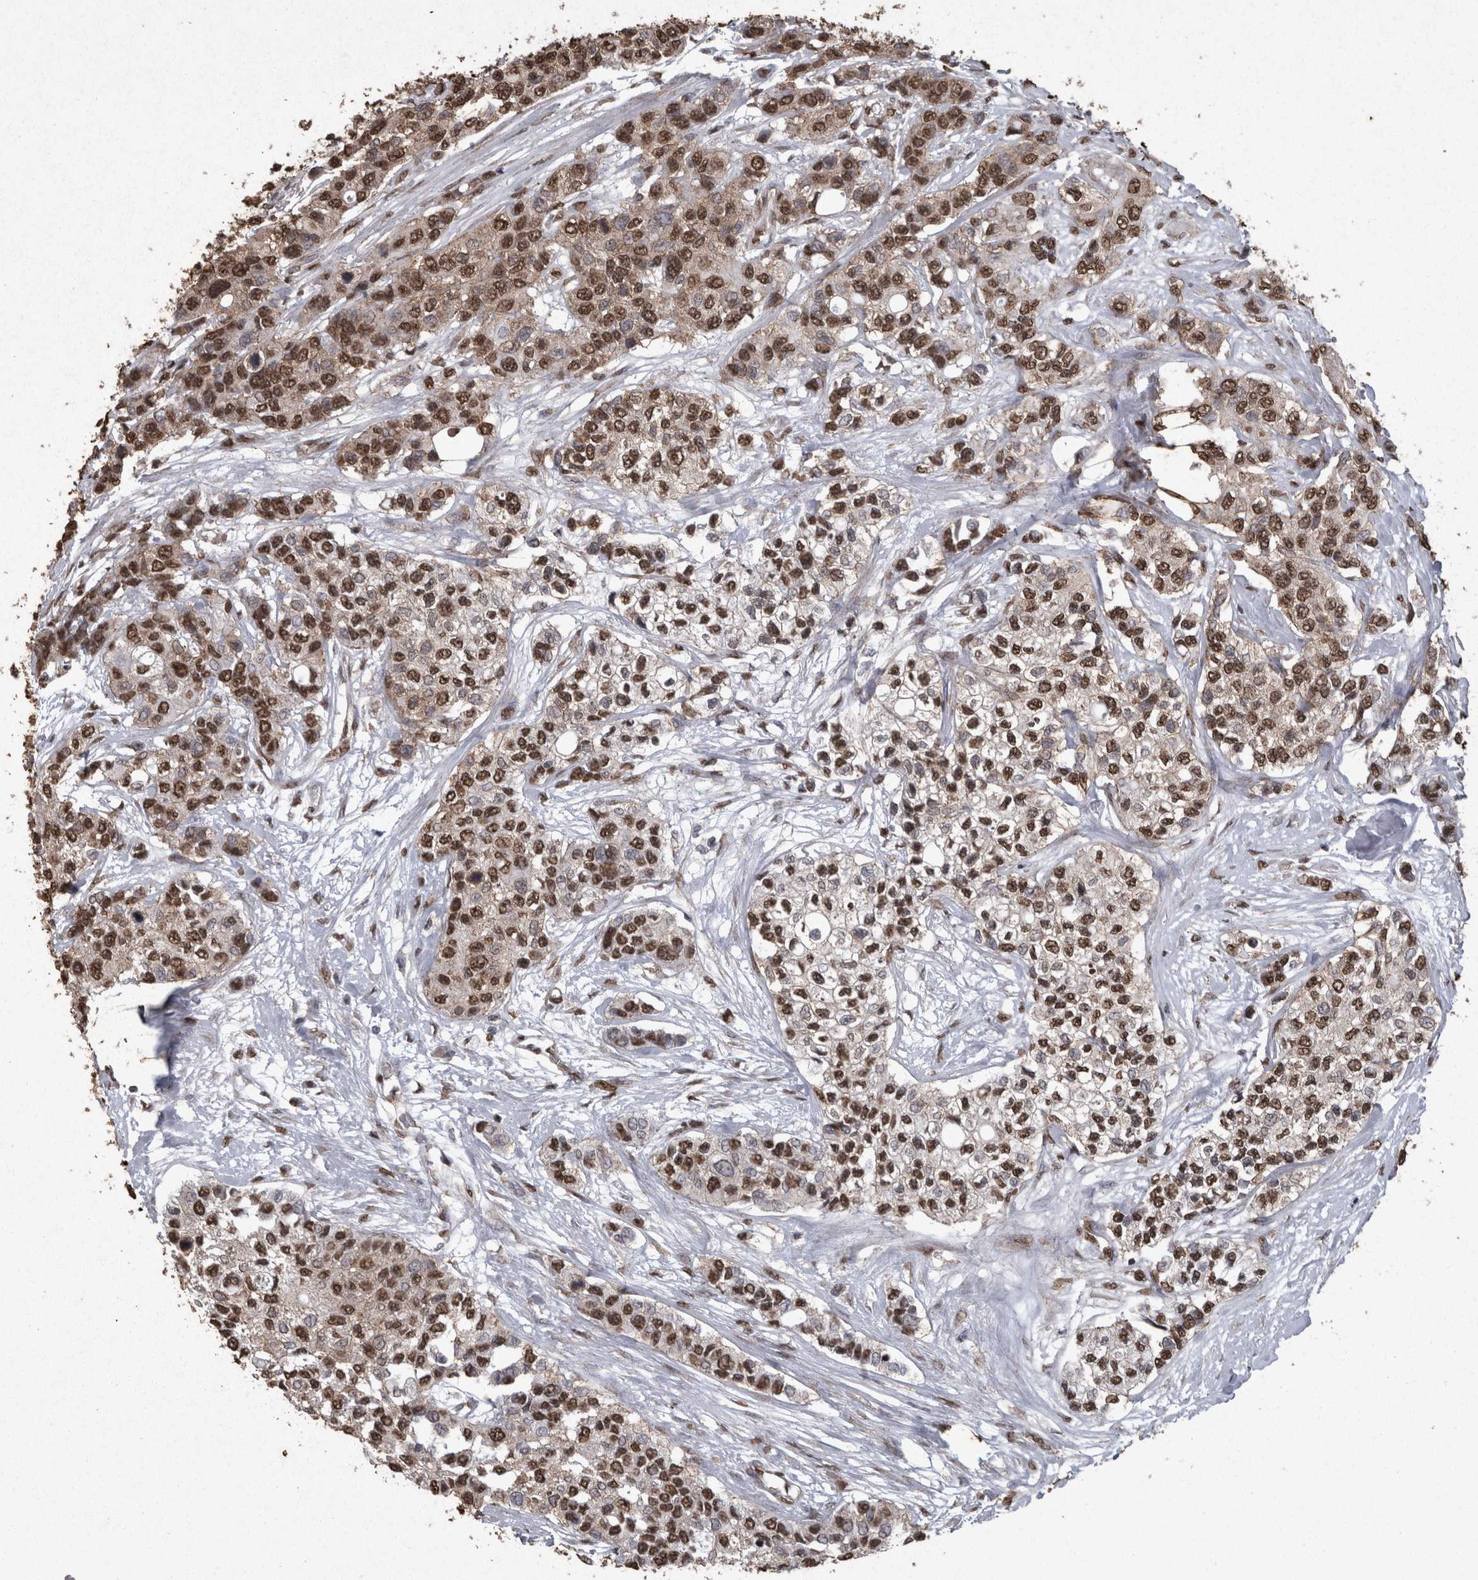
{"staining": {"intensity": "strong", "quantity": ">75%", "location": "cytoplasmic/membranous,nuclear"}, "tissue": "urothelial cancer", "cell_type": "Tumor cells", "image_type": "cancer", "snomed": [{"axis": "morphology", "description": "Urothelial carcinoma, High grade"}, {"axis": "topography", "description": "Urinary bladder"}], "caption": "Strong cytoplasmic/membranous and nuclear expression for a protein is appreciated in about >75% of tumor cells of high-grade urothelial carcinoma using immunohistochemistry.", "gene": "SMAD7", "patient": {"sex": "female", "age": 56}}